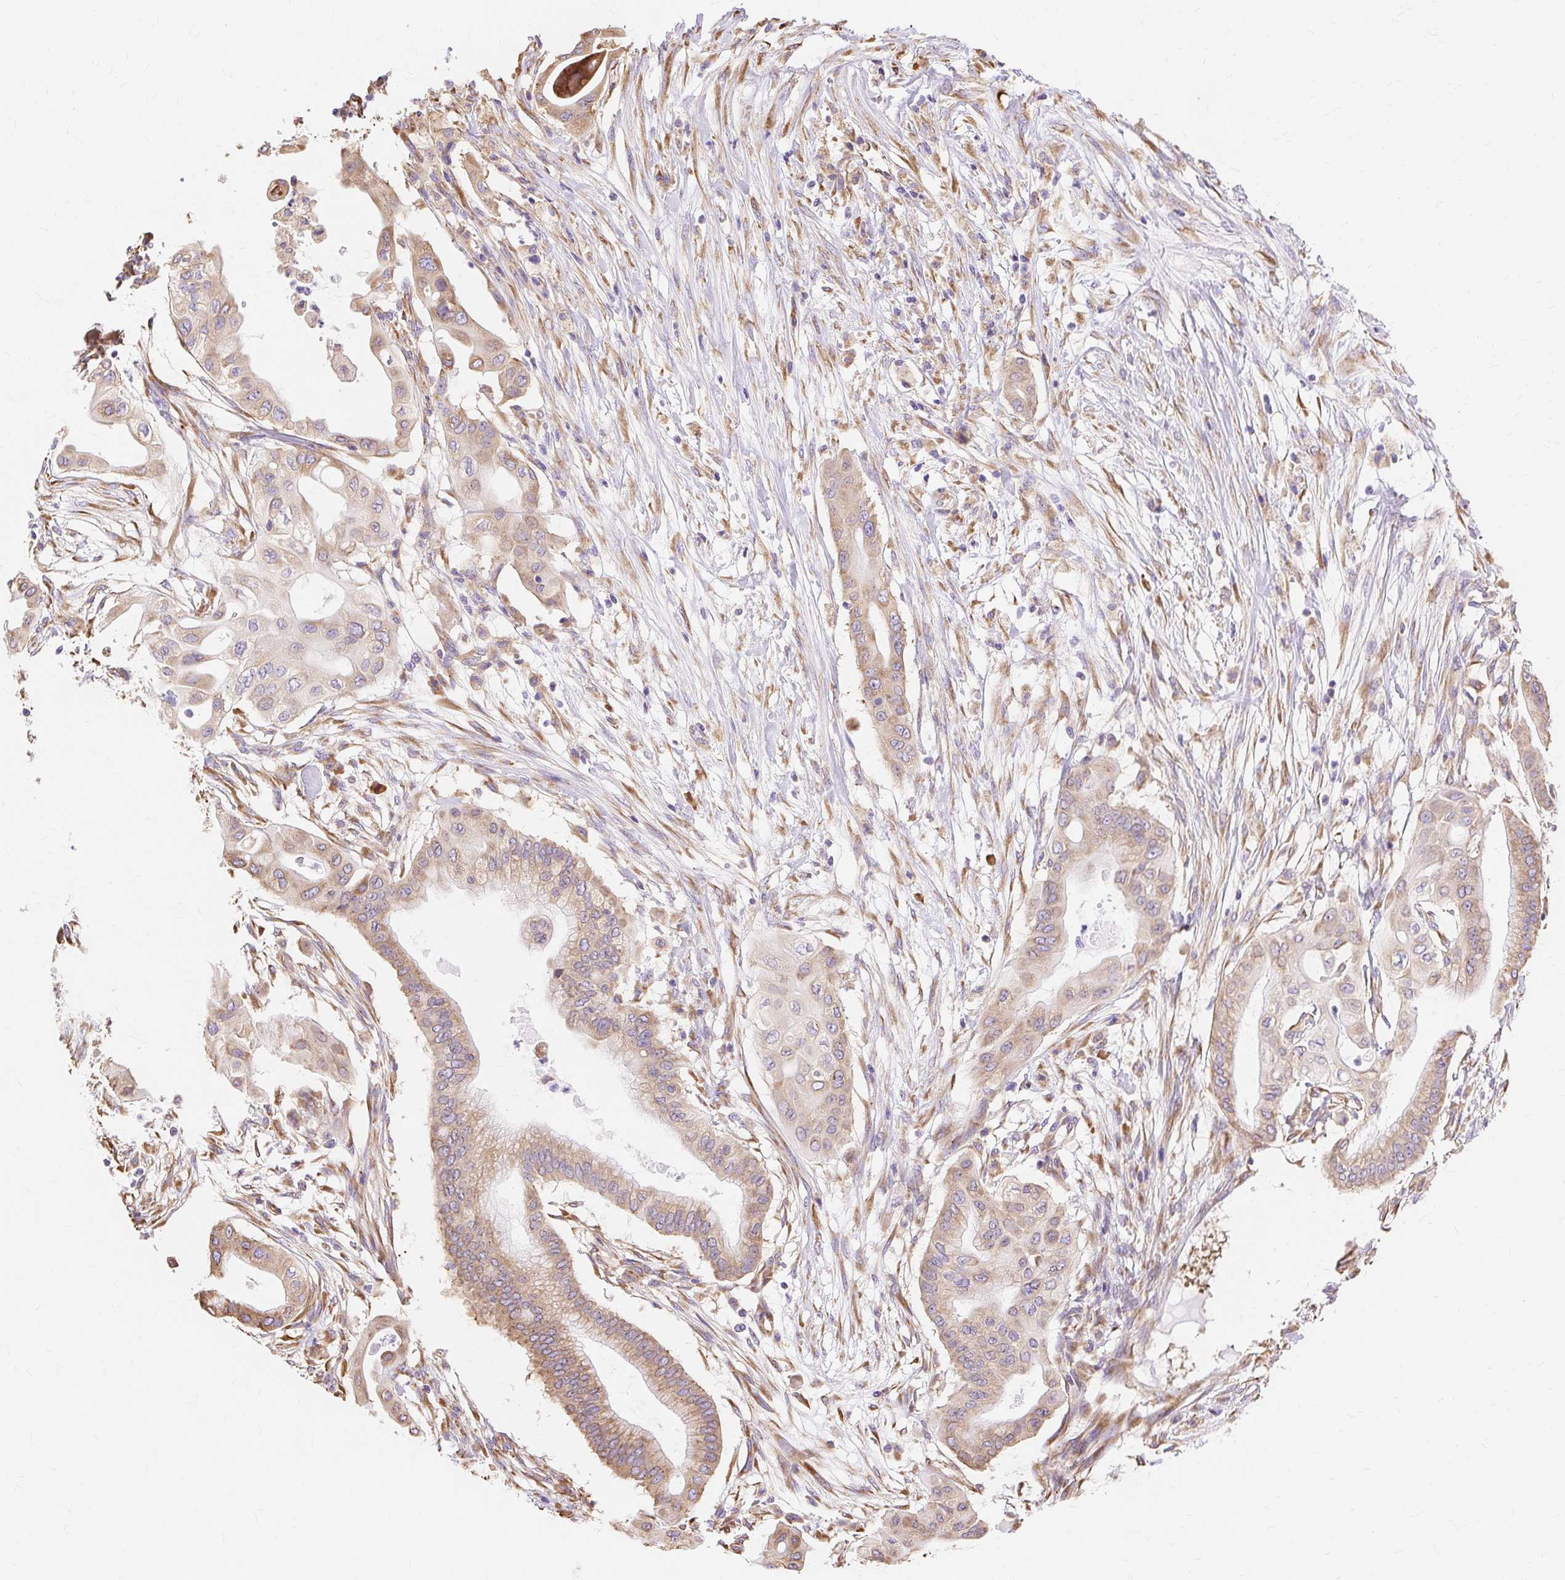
{"staining": {"intensity": "moderate", "quantity": ">75%", "location": "cytoplasmic/membranous"}, "tissue": "pancreatic cancer", "cell_type": "Tumor cells", "image_type": "cancer", "snomed": [{"axis": "morphology", "description": "Adenocarcinoma, NOS"}, {"axis": "topography", "description": "Pancreas"}], "caption": "A photomicrograph of pancreatic cancer stained for a protein reveals moderate cytoplasmic/membranous brown staining in tumor cells.", "gene": "RPS17", "patient": {"sex": "male", "age": 68}}